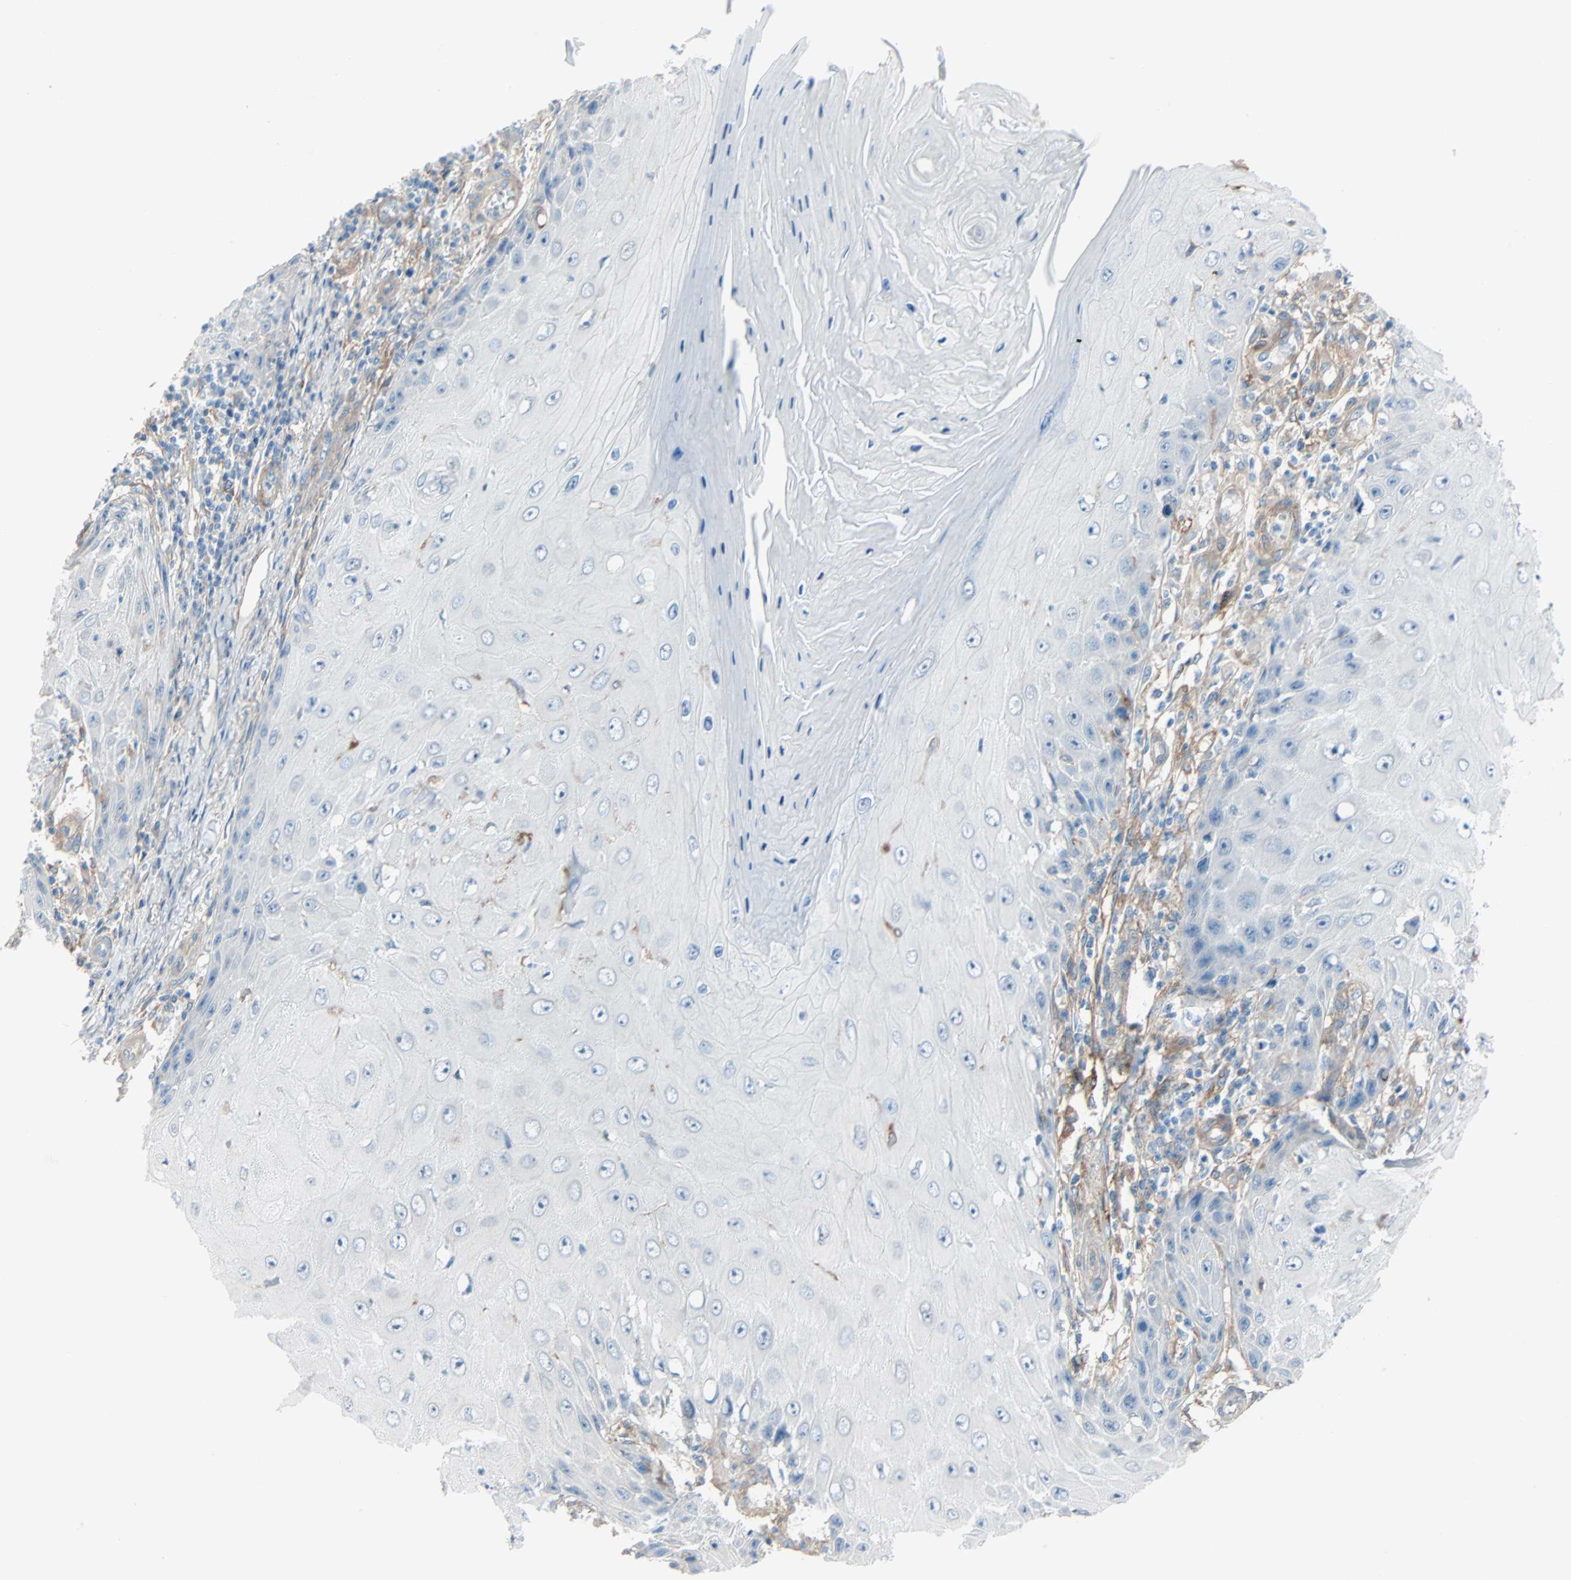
{"staining": {"intensity": "negative", "quantity": "none", "location": "none"}, "tissue": "skin cancer", "cell_type": "Tumor cells", "image_type": "cancer", "snomed": [{"axis": "morphology", "description": "Squamous cell carcinoma, NOS"}, {"axis": "topography", "description": "Skin"}], "caption": "Tumor cells show no significant protein staining in skin cancer (squamous cell carcinoma). (DAB immunohistochemistry with hematoxylin counter stain).", "gene": "EPB41L2", "patient": {"sex": "female", "age": 73}}